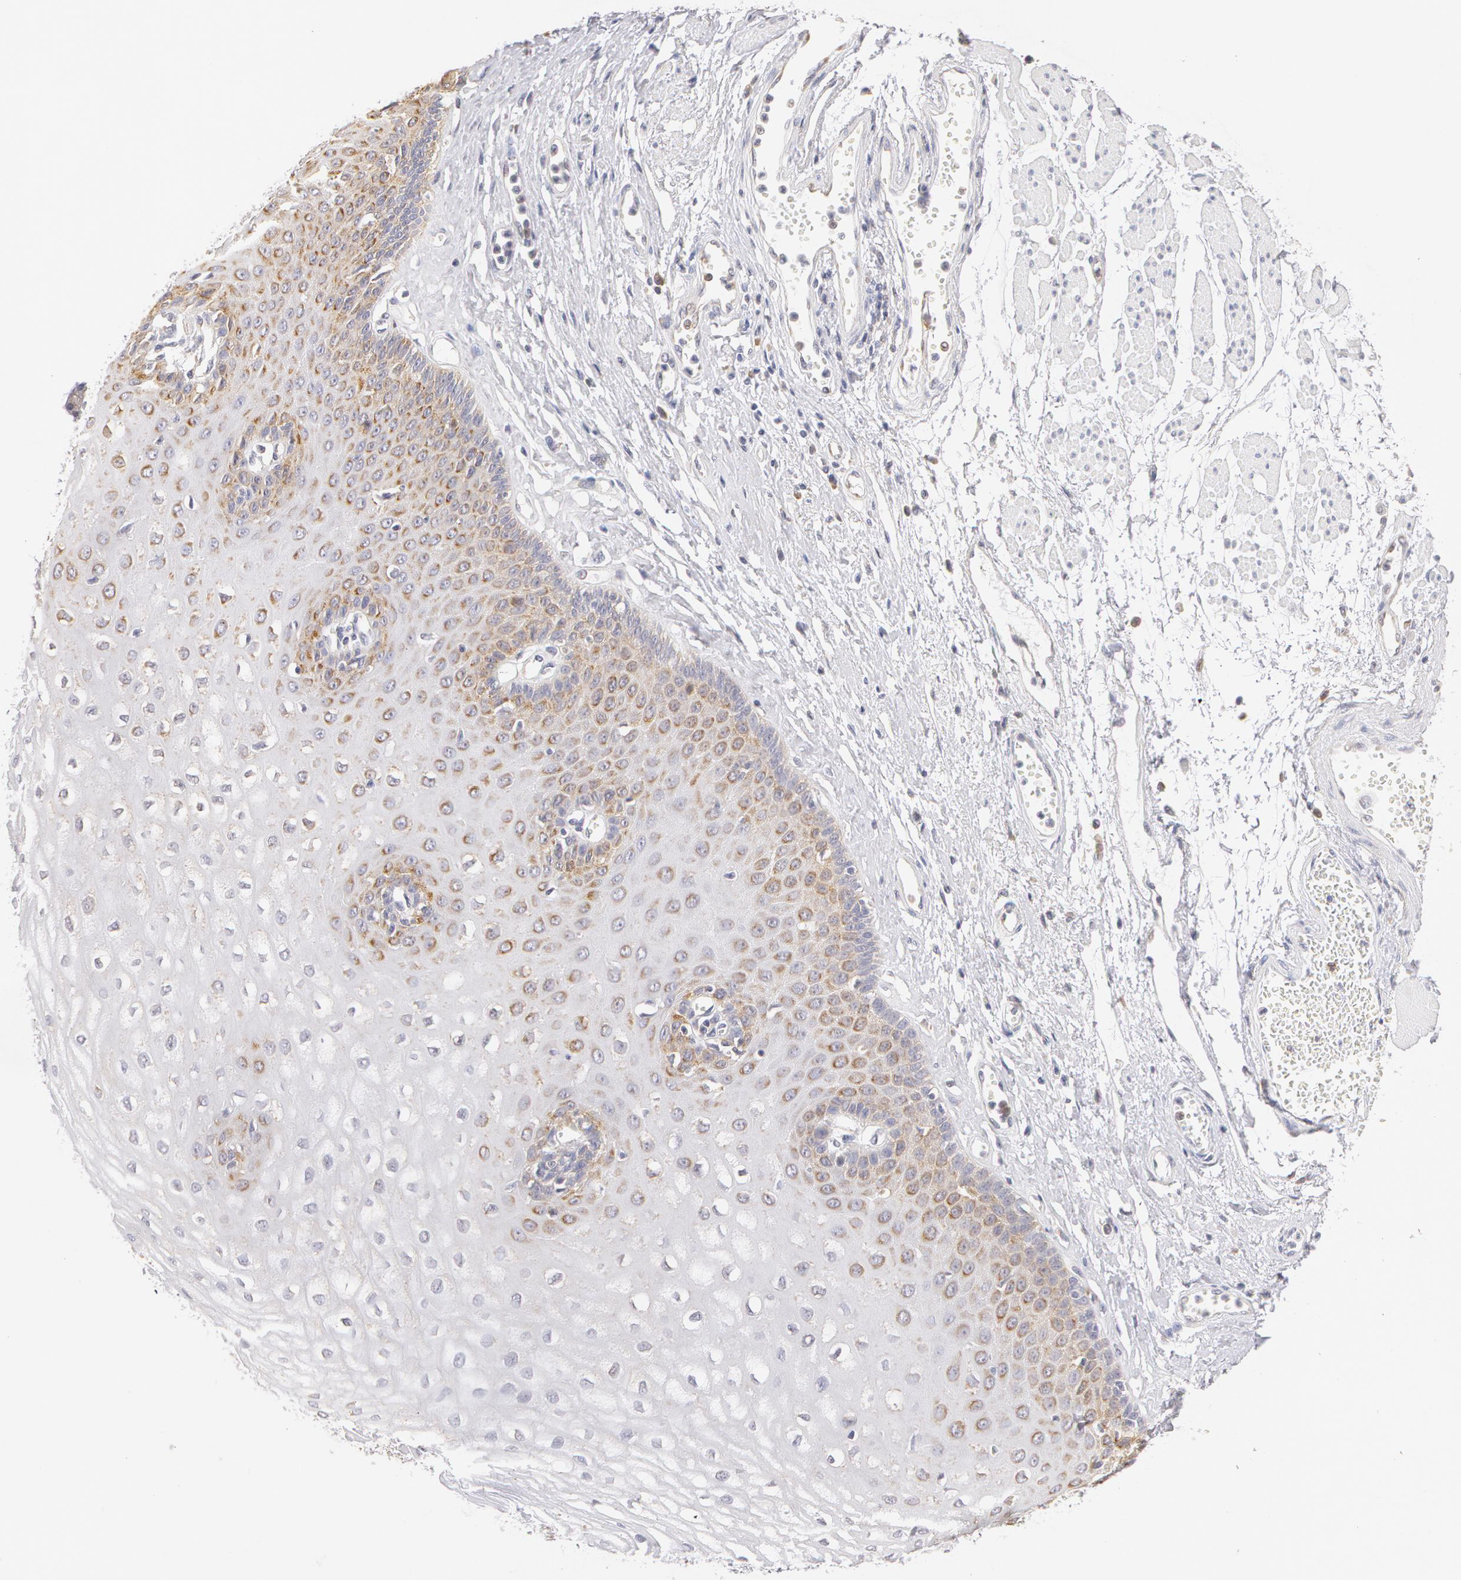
{"staining": {"intensity": "weak", "quantity": "25%-75%", "location": "cytoplasmic/membranous"}, "tissue": "esophagus", "cell_type": "Squamous epithelial cells", "image_type": "normal", "snomed": [{"axis": "morphology", "description": "Normal tissue, NOS"}, {"axis": "topography", "description": "Esophagus"}], "caption": "Brown immunohistochemical staining in normal human esophagus reveals weak cytoplasmic/membranous expression in approximately 25%-75% of squamous epithelial cells. (IHC, brightfield microscopy, high magnification).", "gene": "DDX3X", "patient": {"sex": "male", "age": 65}}